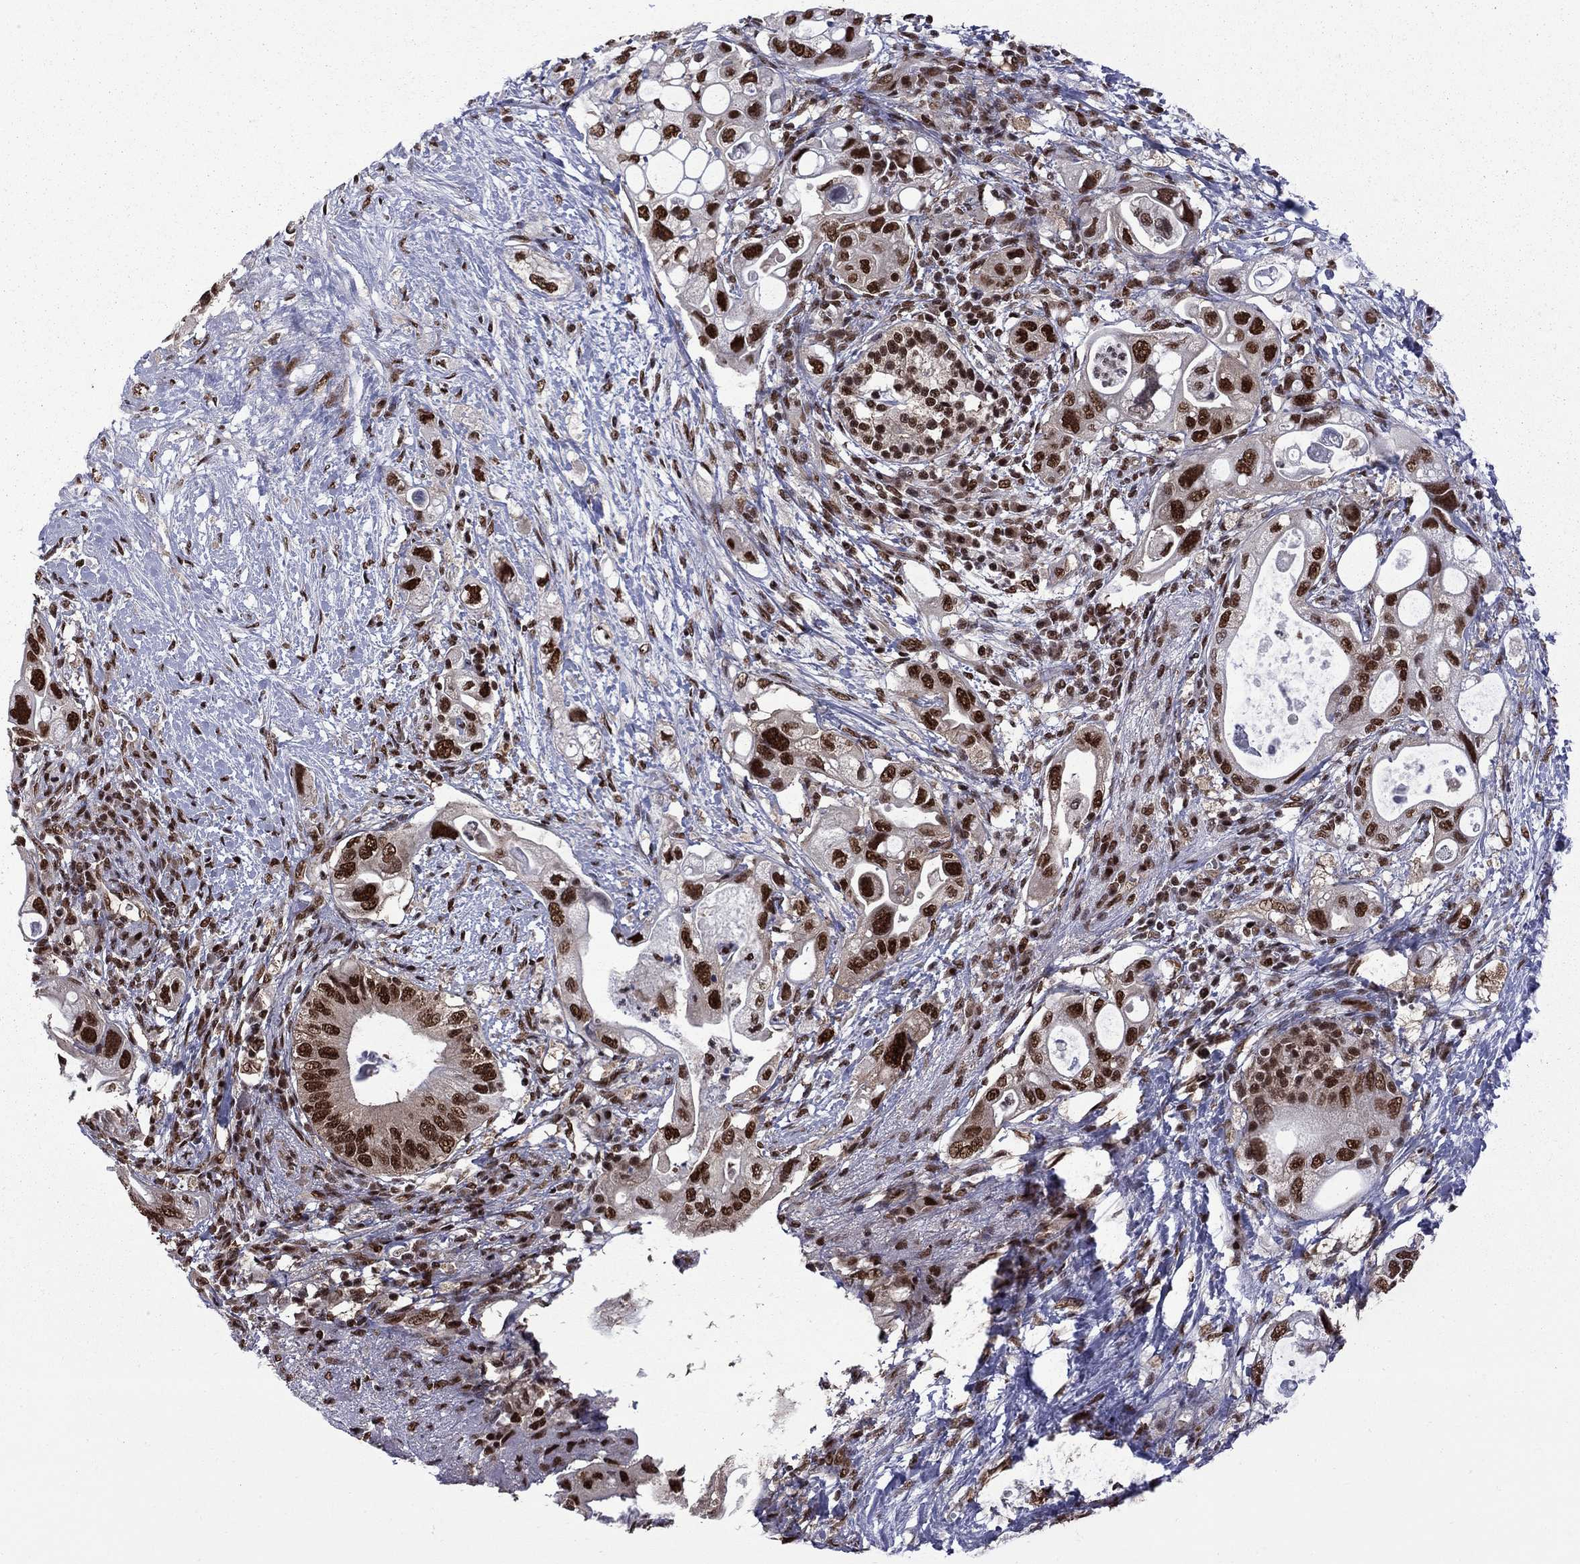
{"staining": {"intensity": "strong", "quantity": ">75%", "location": "nuclear"}, "tissue": "pancreatic cancer", "cell_type": "Tumor cells", "image_type": "cancer", "snomed": [{"axis": "morphology", "description": "Adenocarcinoma, NOS"}, {"axis": "topography", "description": "Pancreas"}], "caption": "Immunohistochemistry micrograph of pancreatic cancer stained for a protein (brown), which demonstrates high levels of strong nuclear staining in about >75% of tumor cells.", "gene": "MED25", "patient": {"sex": "female", "age": 72}}